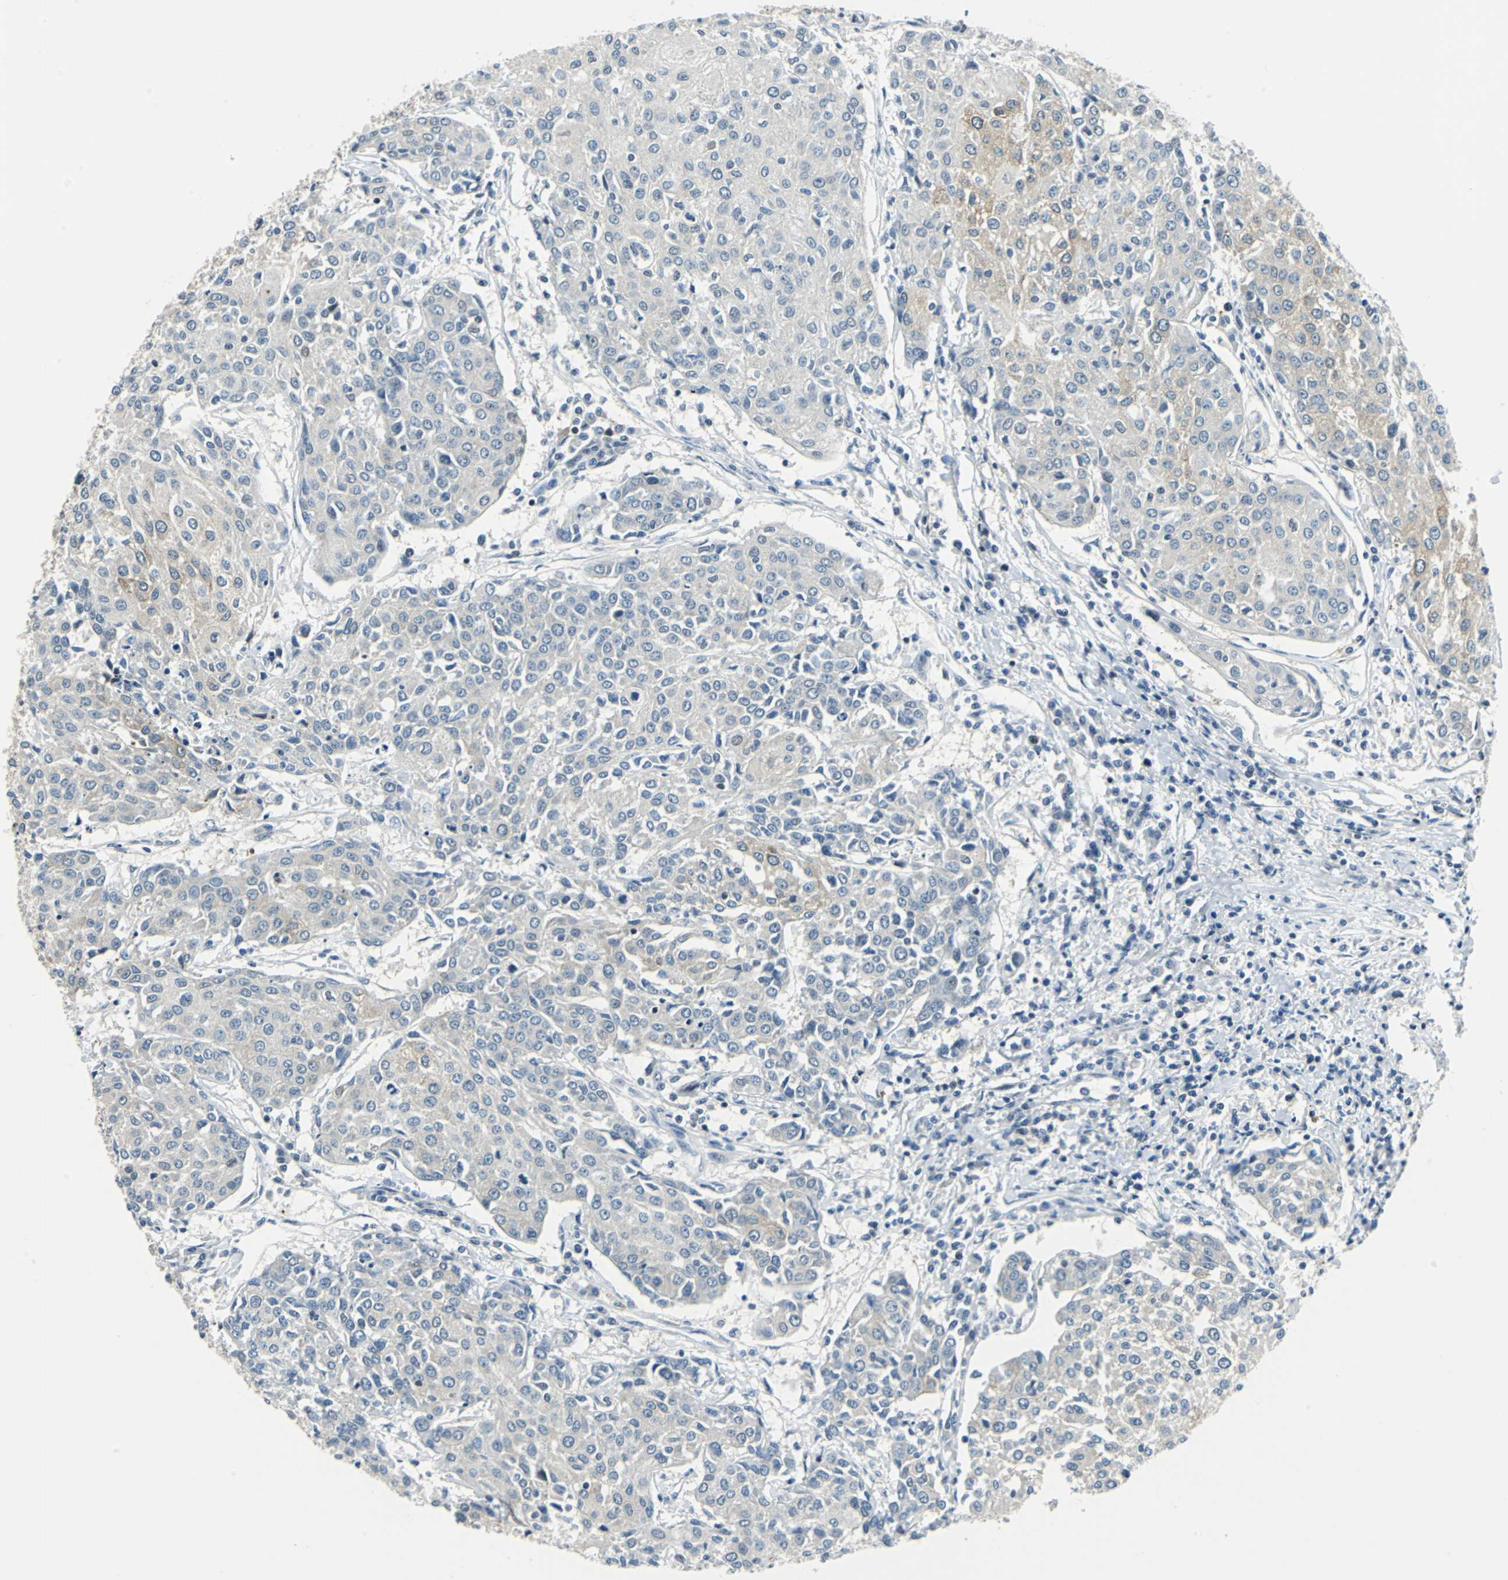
{"staining": {"intensity": "weak", "quantity": "25%-75%", "location": "cytoplasmic/membranous"}, "tissue": "urothelial cancer", "cell_type": "Tumor cells", "image_type": "cancer", "snomed": [{"axis": "morphology", "description": "Urothelial carcinoma, High grade"}, {"axis": "topography", "description": "Urinary bladder"}], "caption": "Urothelial cancer stained for a protein exhibits weak cytoplasmic/membranous positivity in tumor cells.", "gene": "HCFC2", "patient": {"sex": "female", "age": 85}}